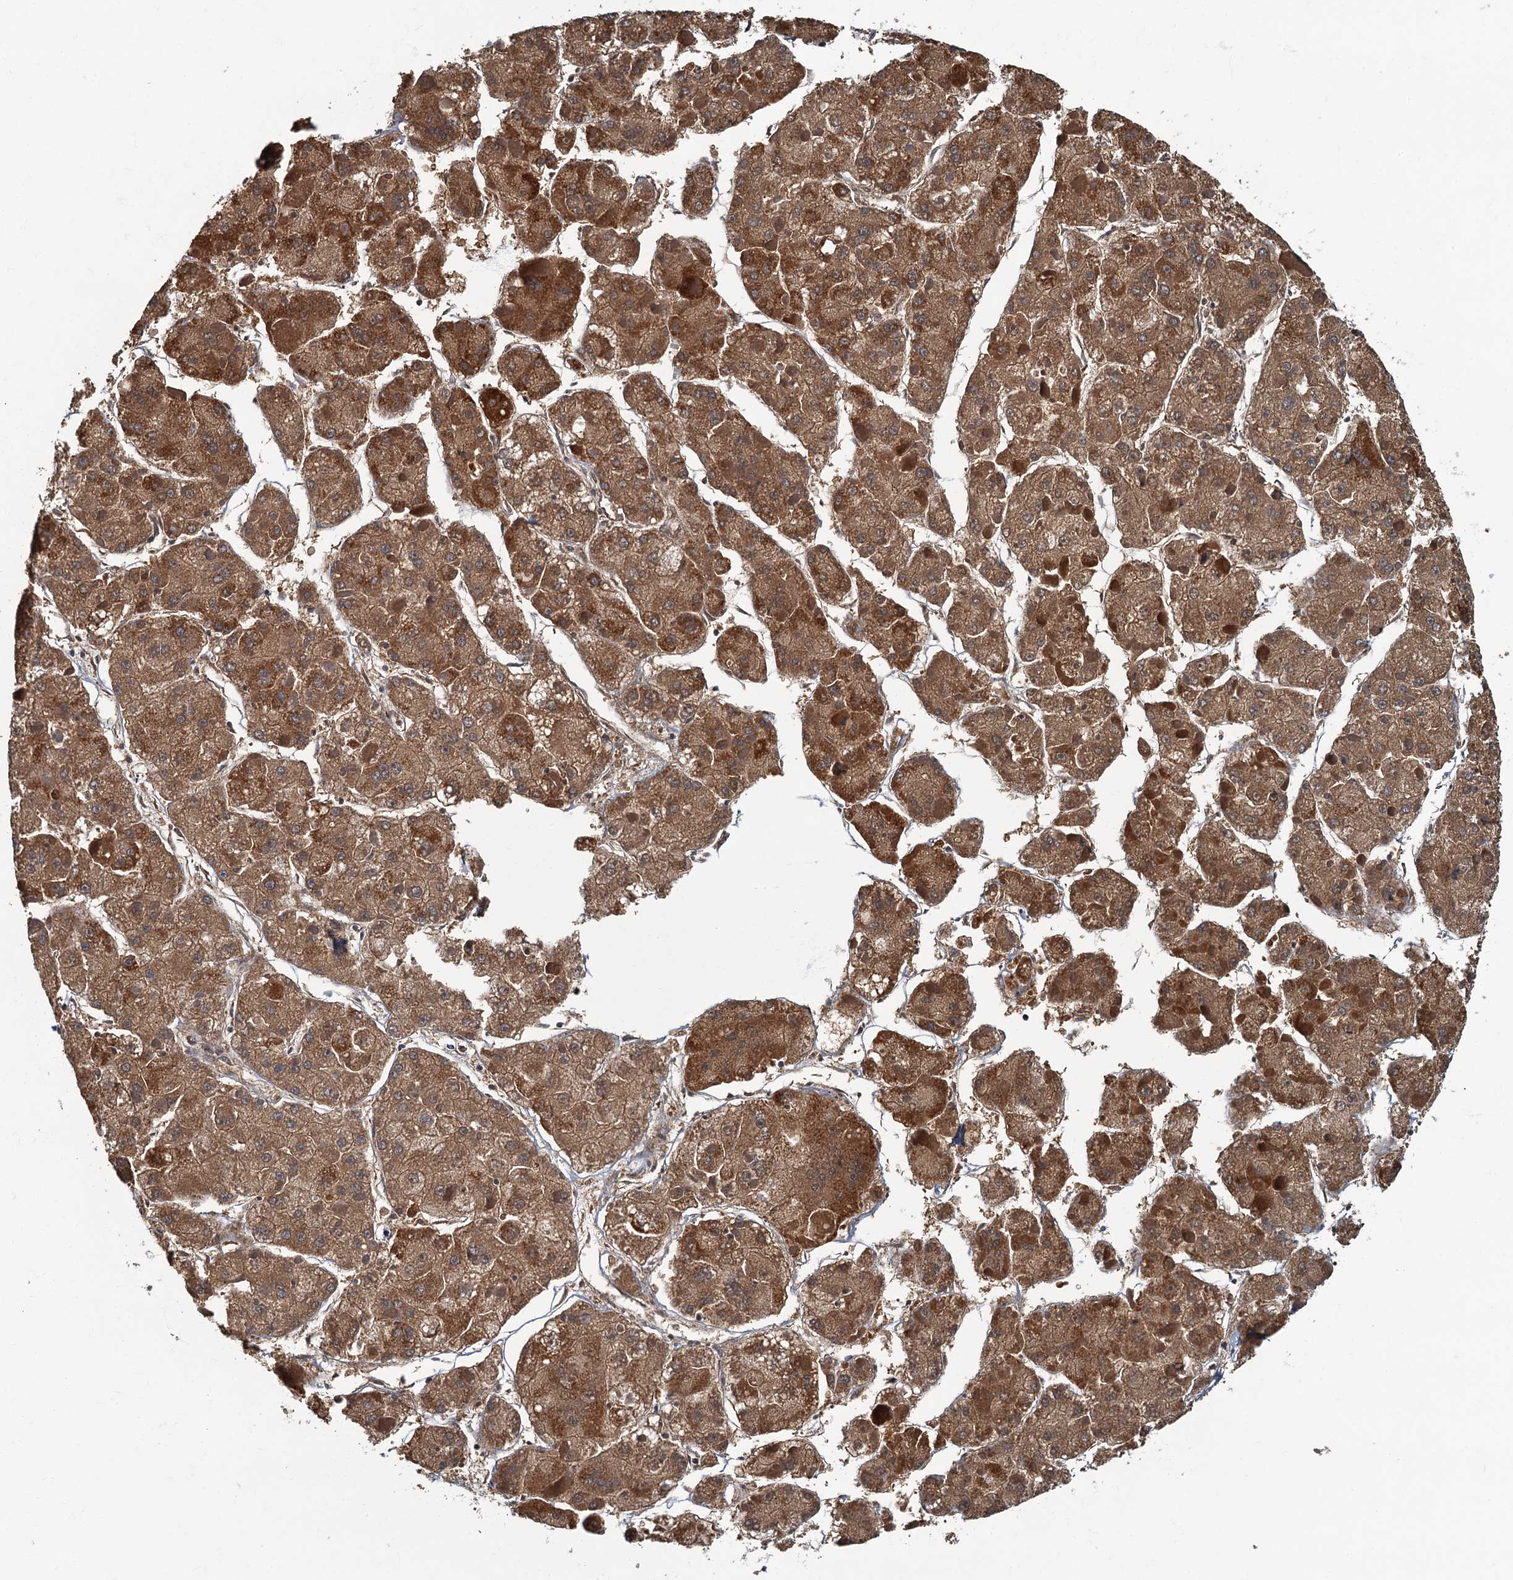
{"staining": {"intensity": "moderate", "quantity": ">75%", "location": "cytoplasmic/membranous"}, "tissue": "liver cancer", "cell_type": "Tumor cells", "image_type": "cancer", "snomed": [{"axis": "morphology", "description": "Carcinoma, Hepatocellular, NOS"}, {"axis": "topography", "description": "Liver"}], "caption": "A micrograph showing moderate cytoplasmic/membranous positivity in approximately >75% of tumor cells in liver hepatocellular carcinoma, as visualized by brown immunohistochemical staining.", "gene": "WDCP", "patient": {"sex": "female", "age": 73}}